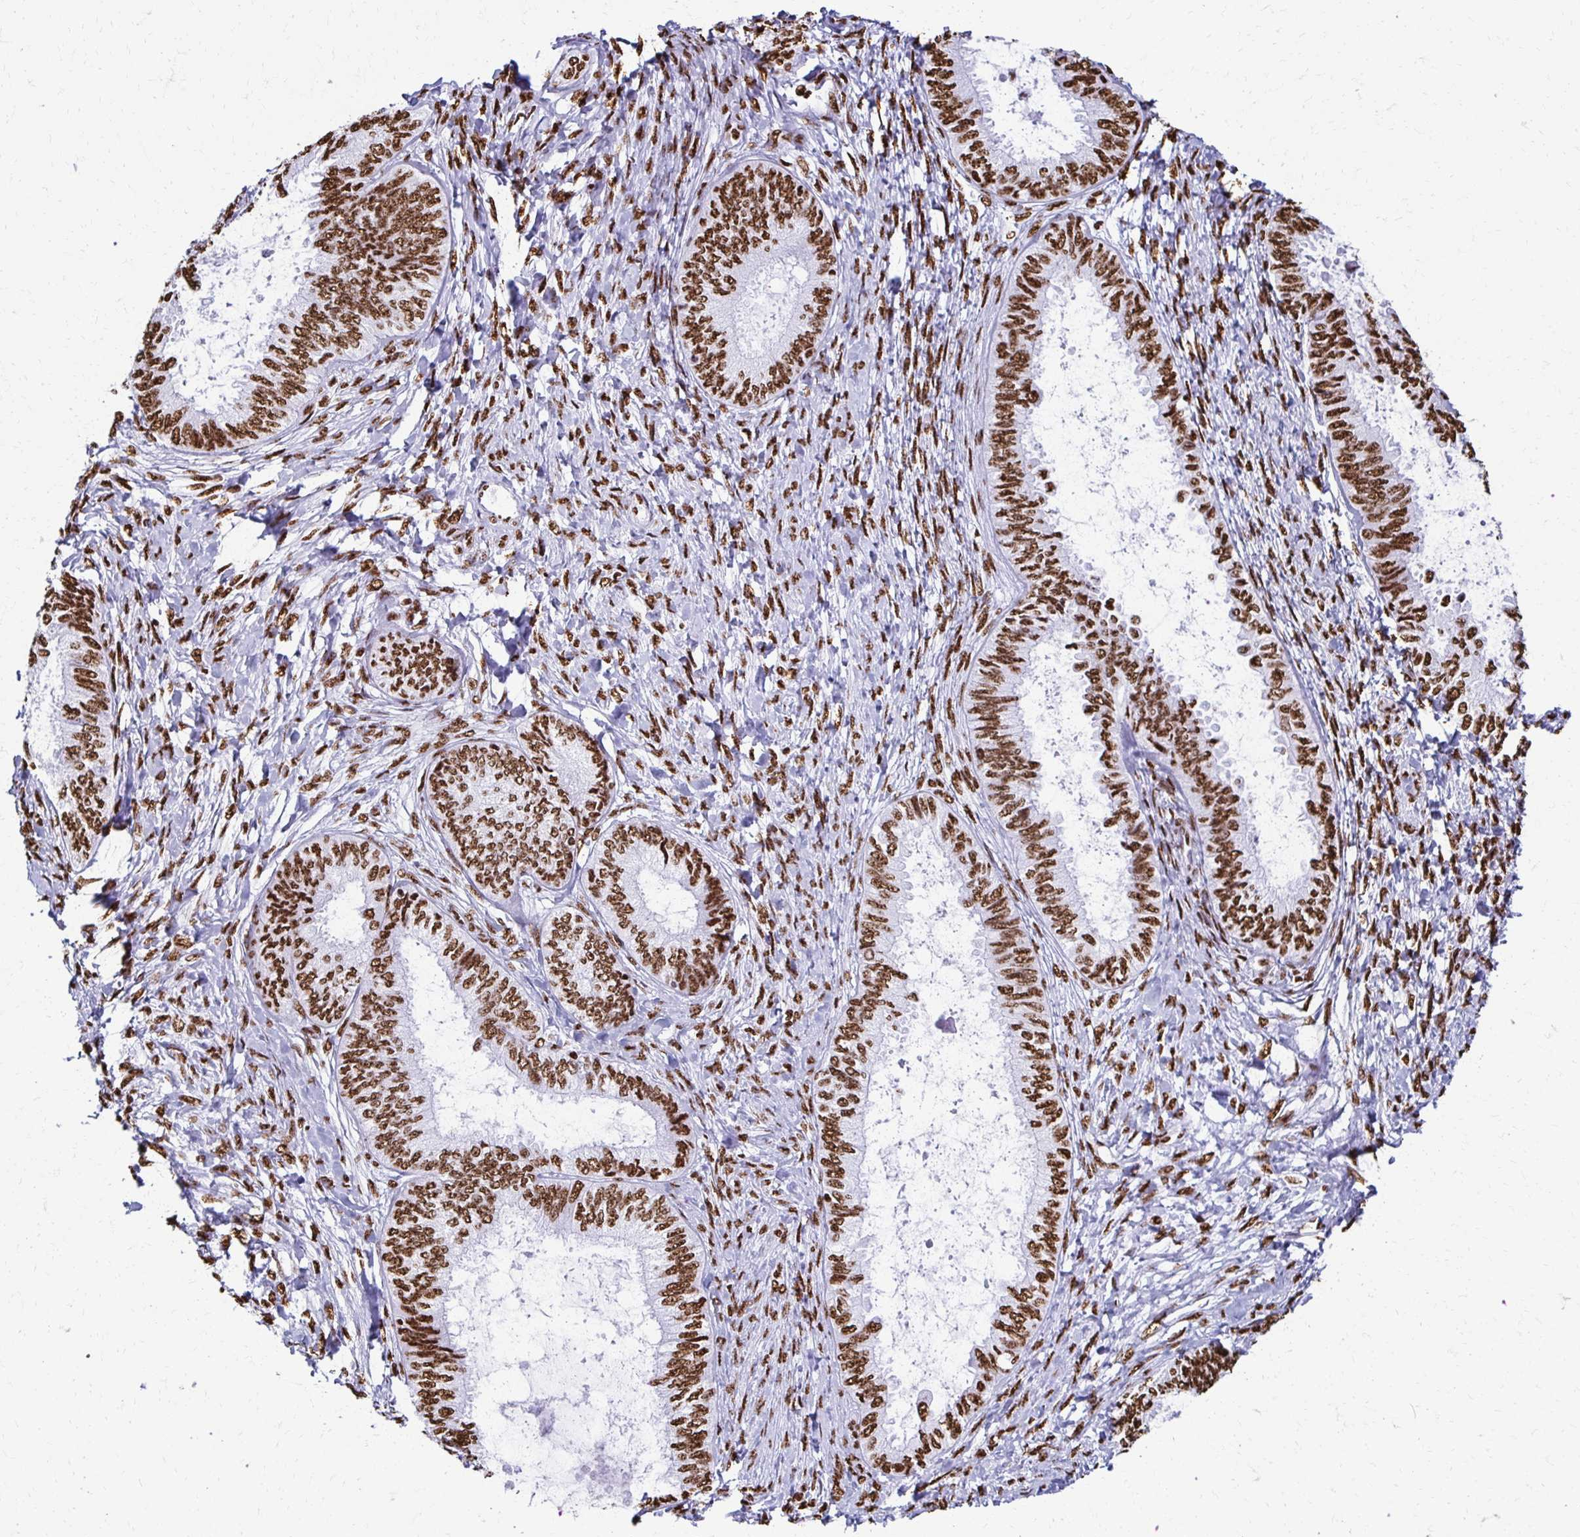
{"staining": {"intensity": "strong", "quantity": ">75%", "location": "nuclear"}, "tissue": "ovarian cancer", "cell_type": "Tumor cells", "image_type": "cancer", "snomed": [{"axis": "morphology", "description": "Carcinoma, endometroid"}, {"axis": "topography", "description": "Ovary"}], "caption": "Immunohistochemistry (IHC) photomicrograph of neoplastic tissue: human ovarian cancer stained using IHC exhibits high levels of strong protein expression localized specifically in the nuclear of tumor cells, appearing as a nuclear brown color.", "gene": "NONO", "patient": {"sex": "female", "age": 70}}